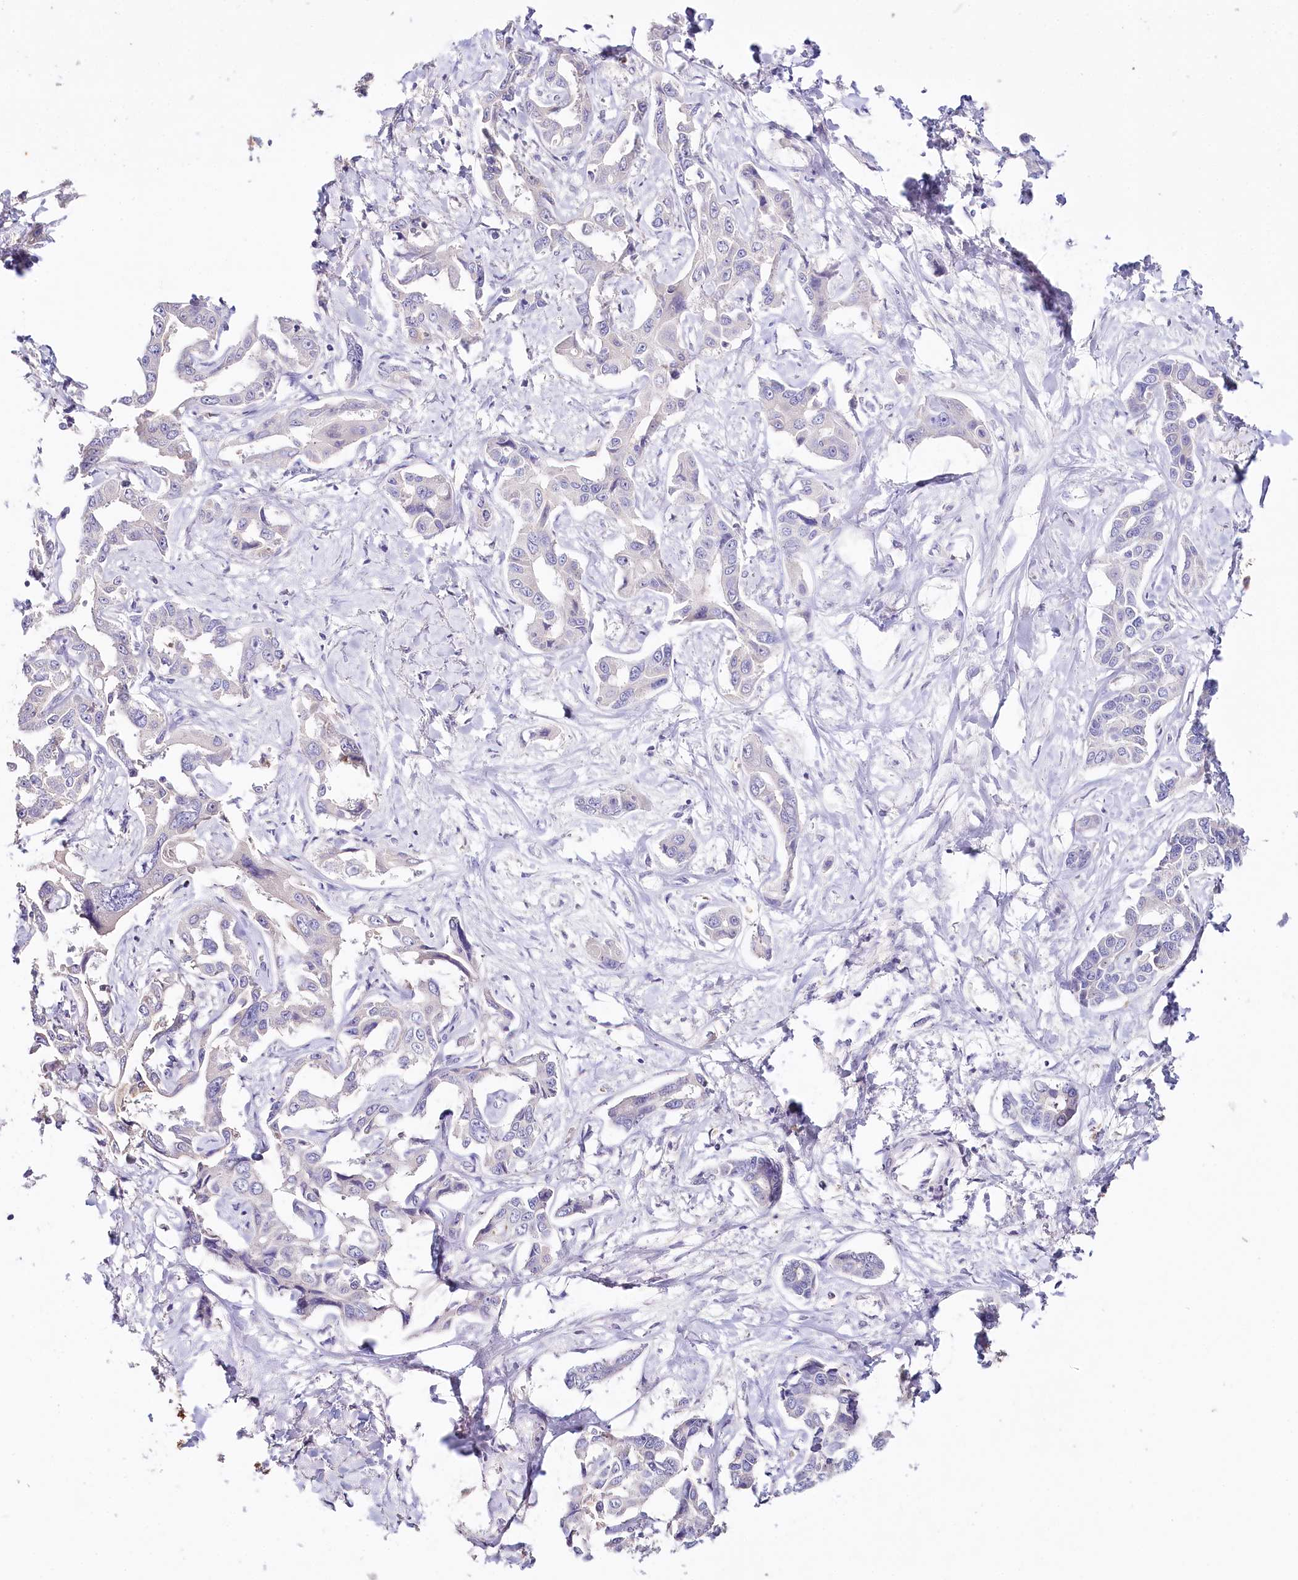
{"staining": {"intensity": "negative", "quantity": "none", "location": "none"}, "tissue": "liver cancer", "cell_type": "Tumor cells", "image_type": "cancer", "snomed": [{"axis": "morphology", "description": "Cholangiocarcinoma"}, {"axis": "topography", "description": "Liver"}], "caption": "High magnification brightfield microscopy of liver cancer stained with DAB (brown) and counterstained with hematoxylin (blue): tumor cells show no significant staining. The staining is performed using DAB brown chromogen with nuclei counter-stained in using hematoxylin.", "gene": "DAPK1", "patient": {"sex": "male", "age": 59}}